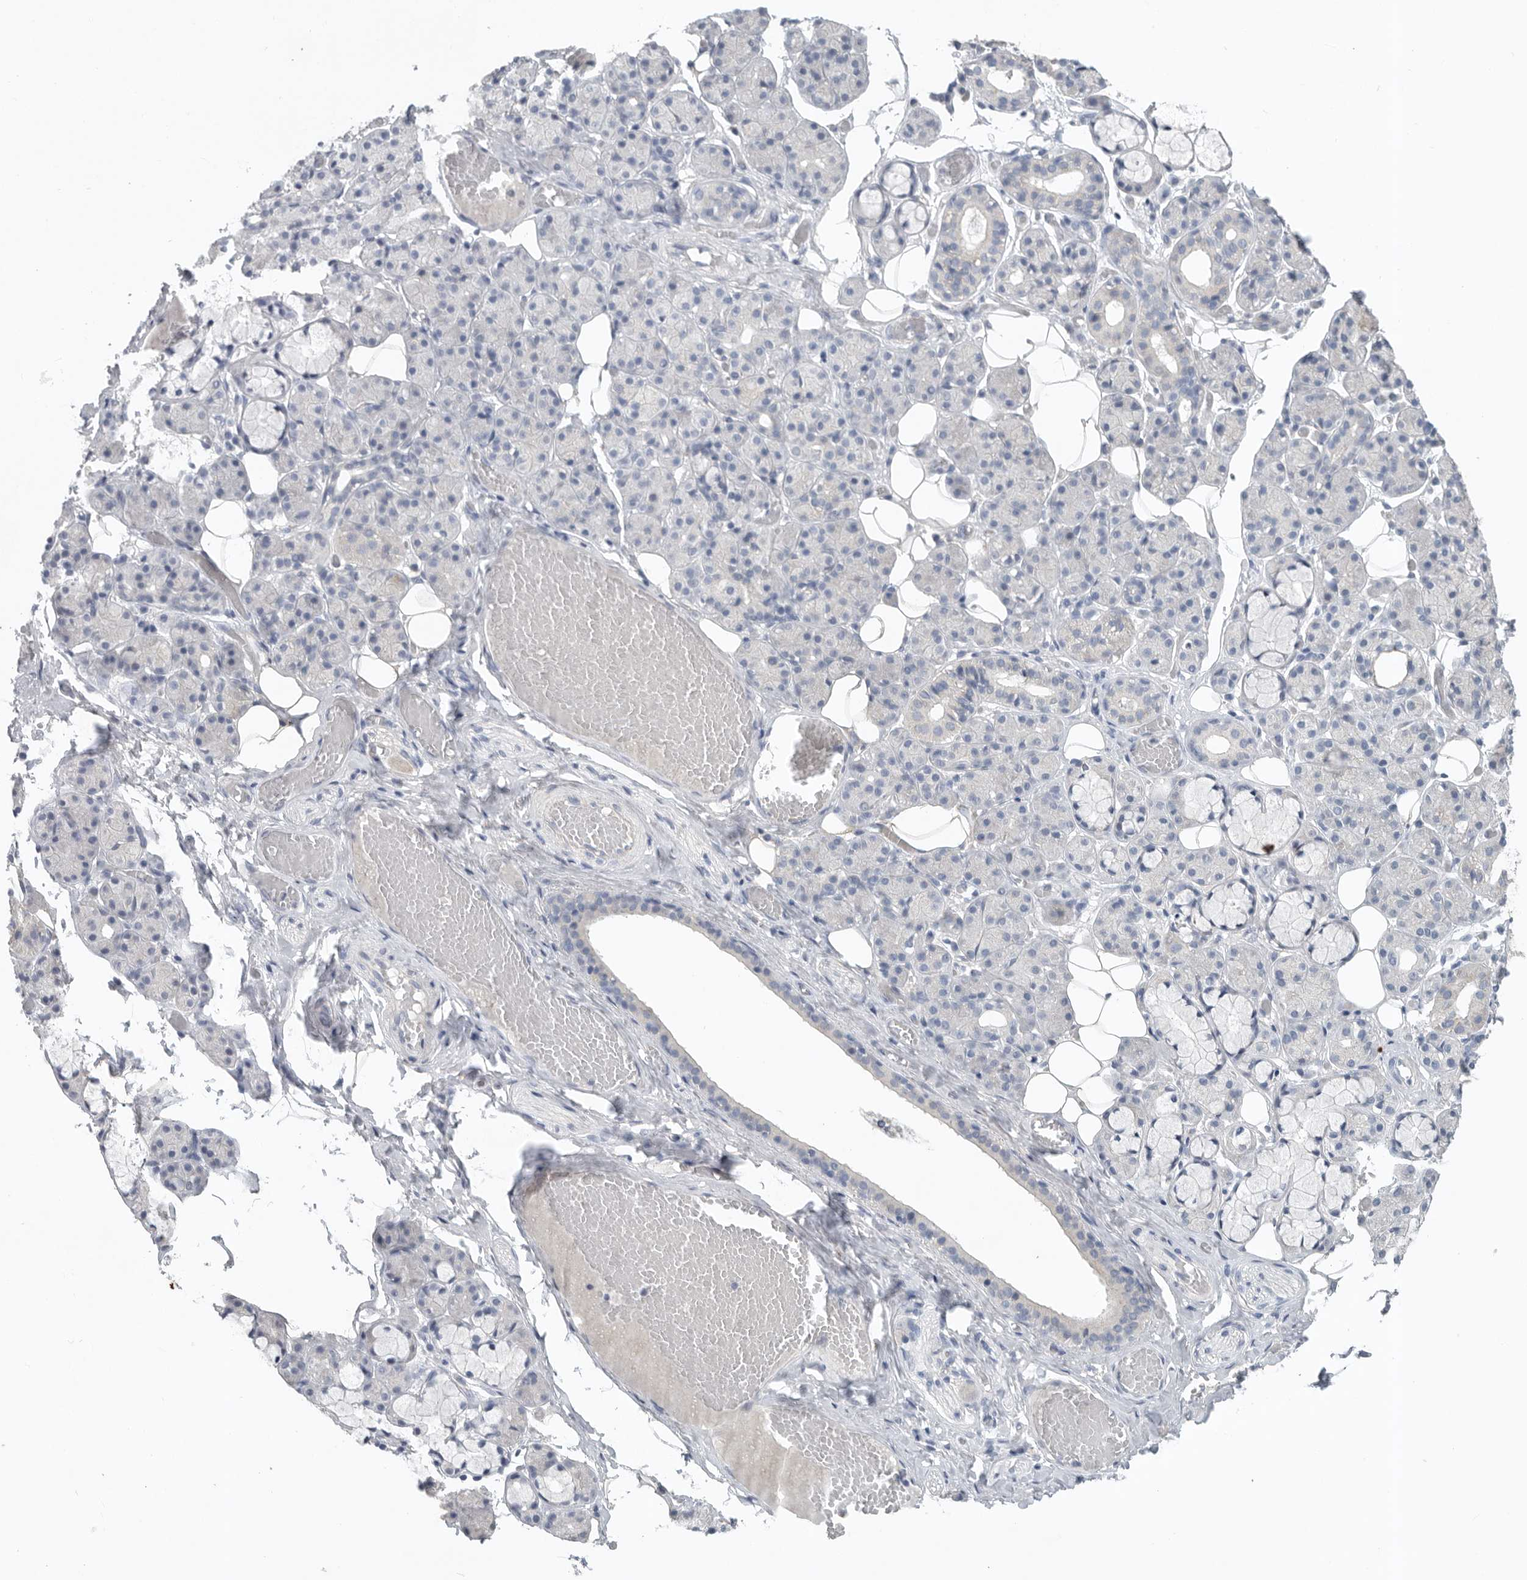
{"staining": {"intensity": "negative", "quantity": "none", "location": "none"}, "tissue": "salivary gland", "cell_type": "Glandular cells", "image_type": "normal", "snomed": [{"axis": "morphology", "description": "Normal tissue, NOS"}, {"axis": "topography", "description": "Salivary gland"}], "caption": "Image shows no protein expression in glandular cells of benign salivary gland. The staining is performed using DAB brown chromogen with nuclei counter-stained in using hematoxylin.", "gene": "REG4", "patient": {"sex": "male", "age": 63}}